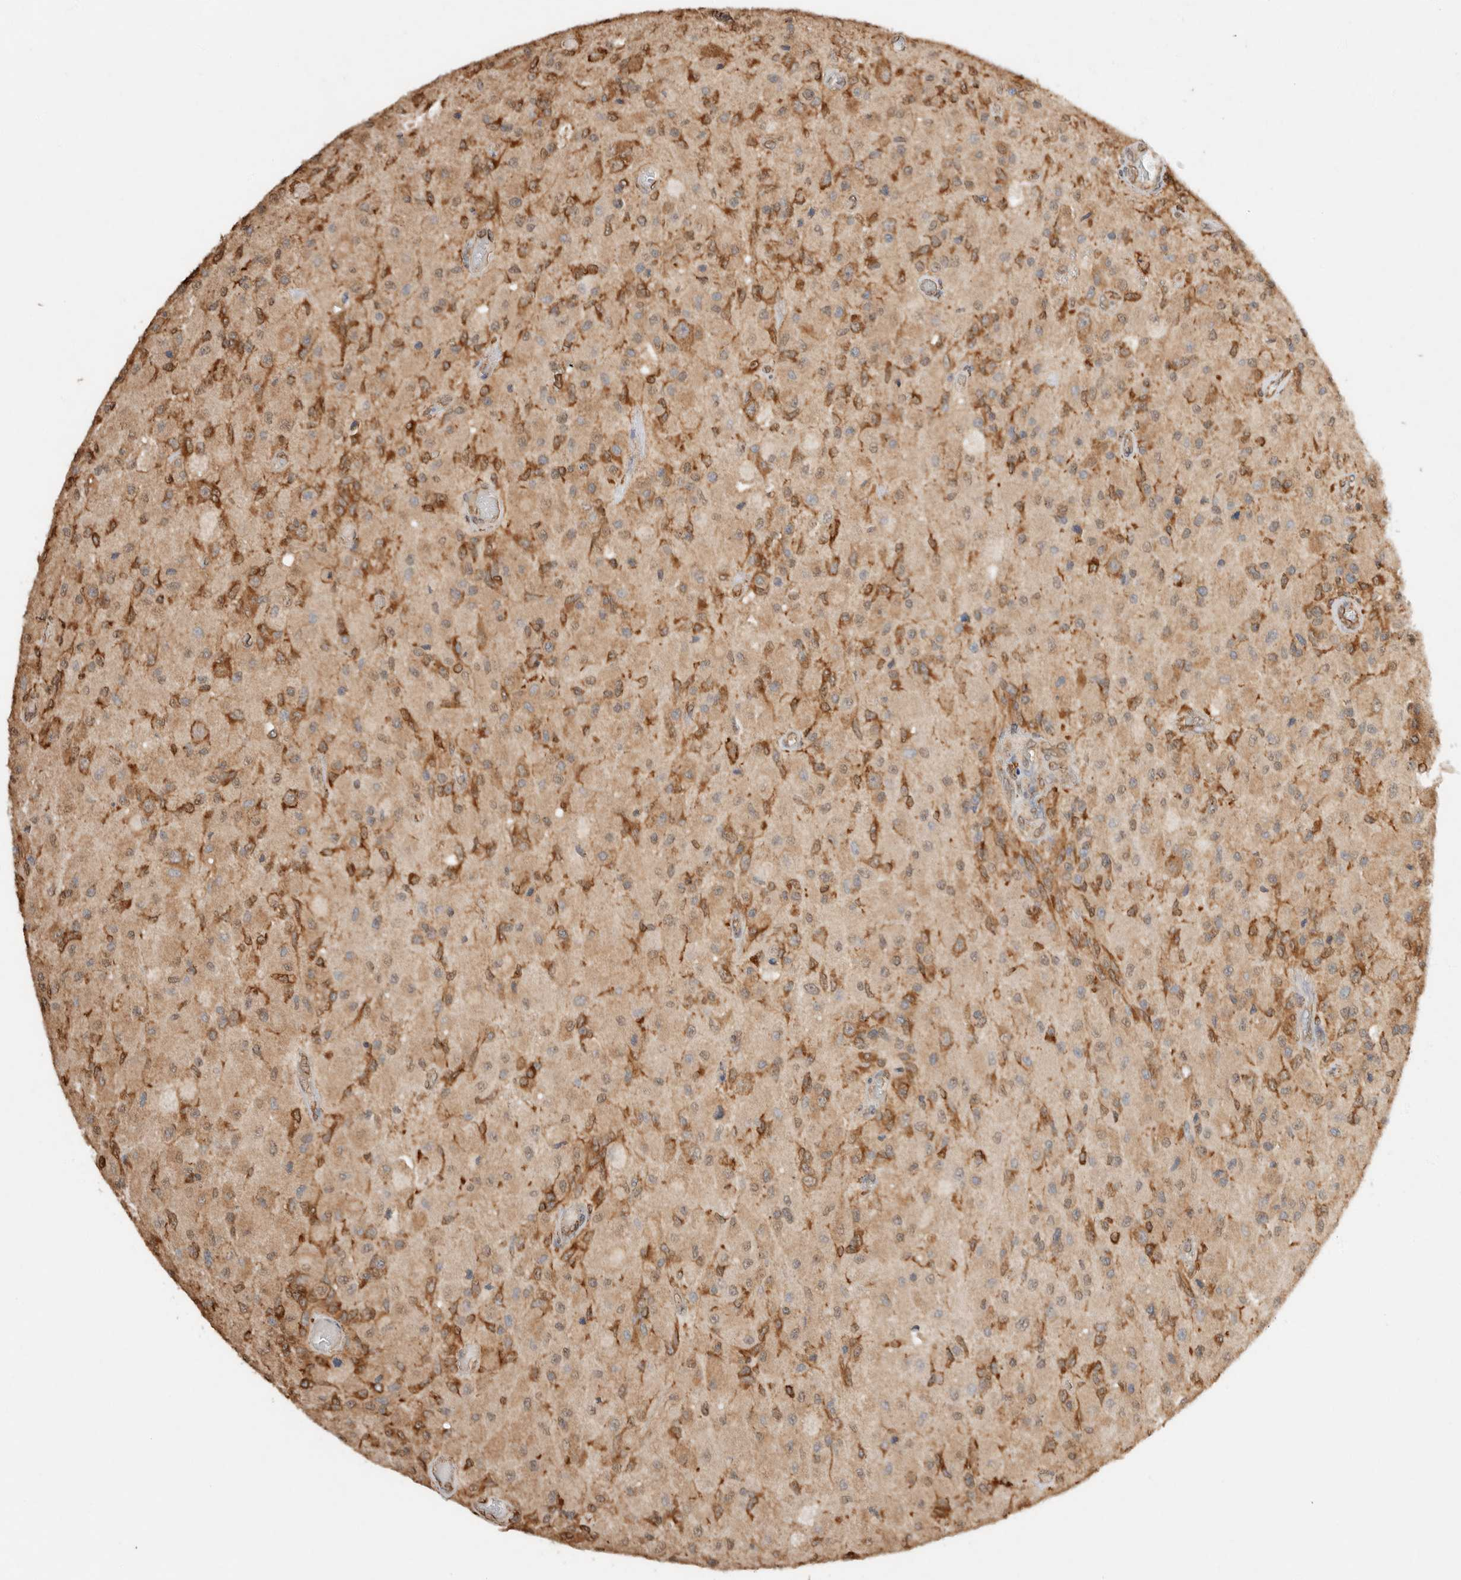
{"staining": {"intensity": "moderate", "quantity": "25%-75%", "location": "cytoplasmic/membranous"}, "tissue": "glioma", "cell_type": "Tumor cells", "image_type": "cancer", "snomed": [{"axis": "morphology", "description": "Normal tissue, NOS"}, {"axis": "morphology", "description": "Glioma, malignant, High grade"}, {"axis": "topography", "description": "Cerebral cortex"}], "caption": "An image of human glioma stained for a protein exhibits moderate cytoplasmic/membranous brown staining in tumor cells.", "gene": "ERAP1", "patient": {"sex": "male", "age": 77}}